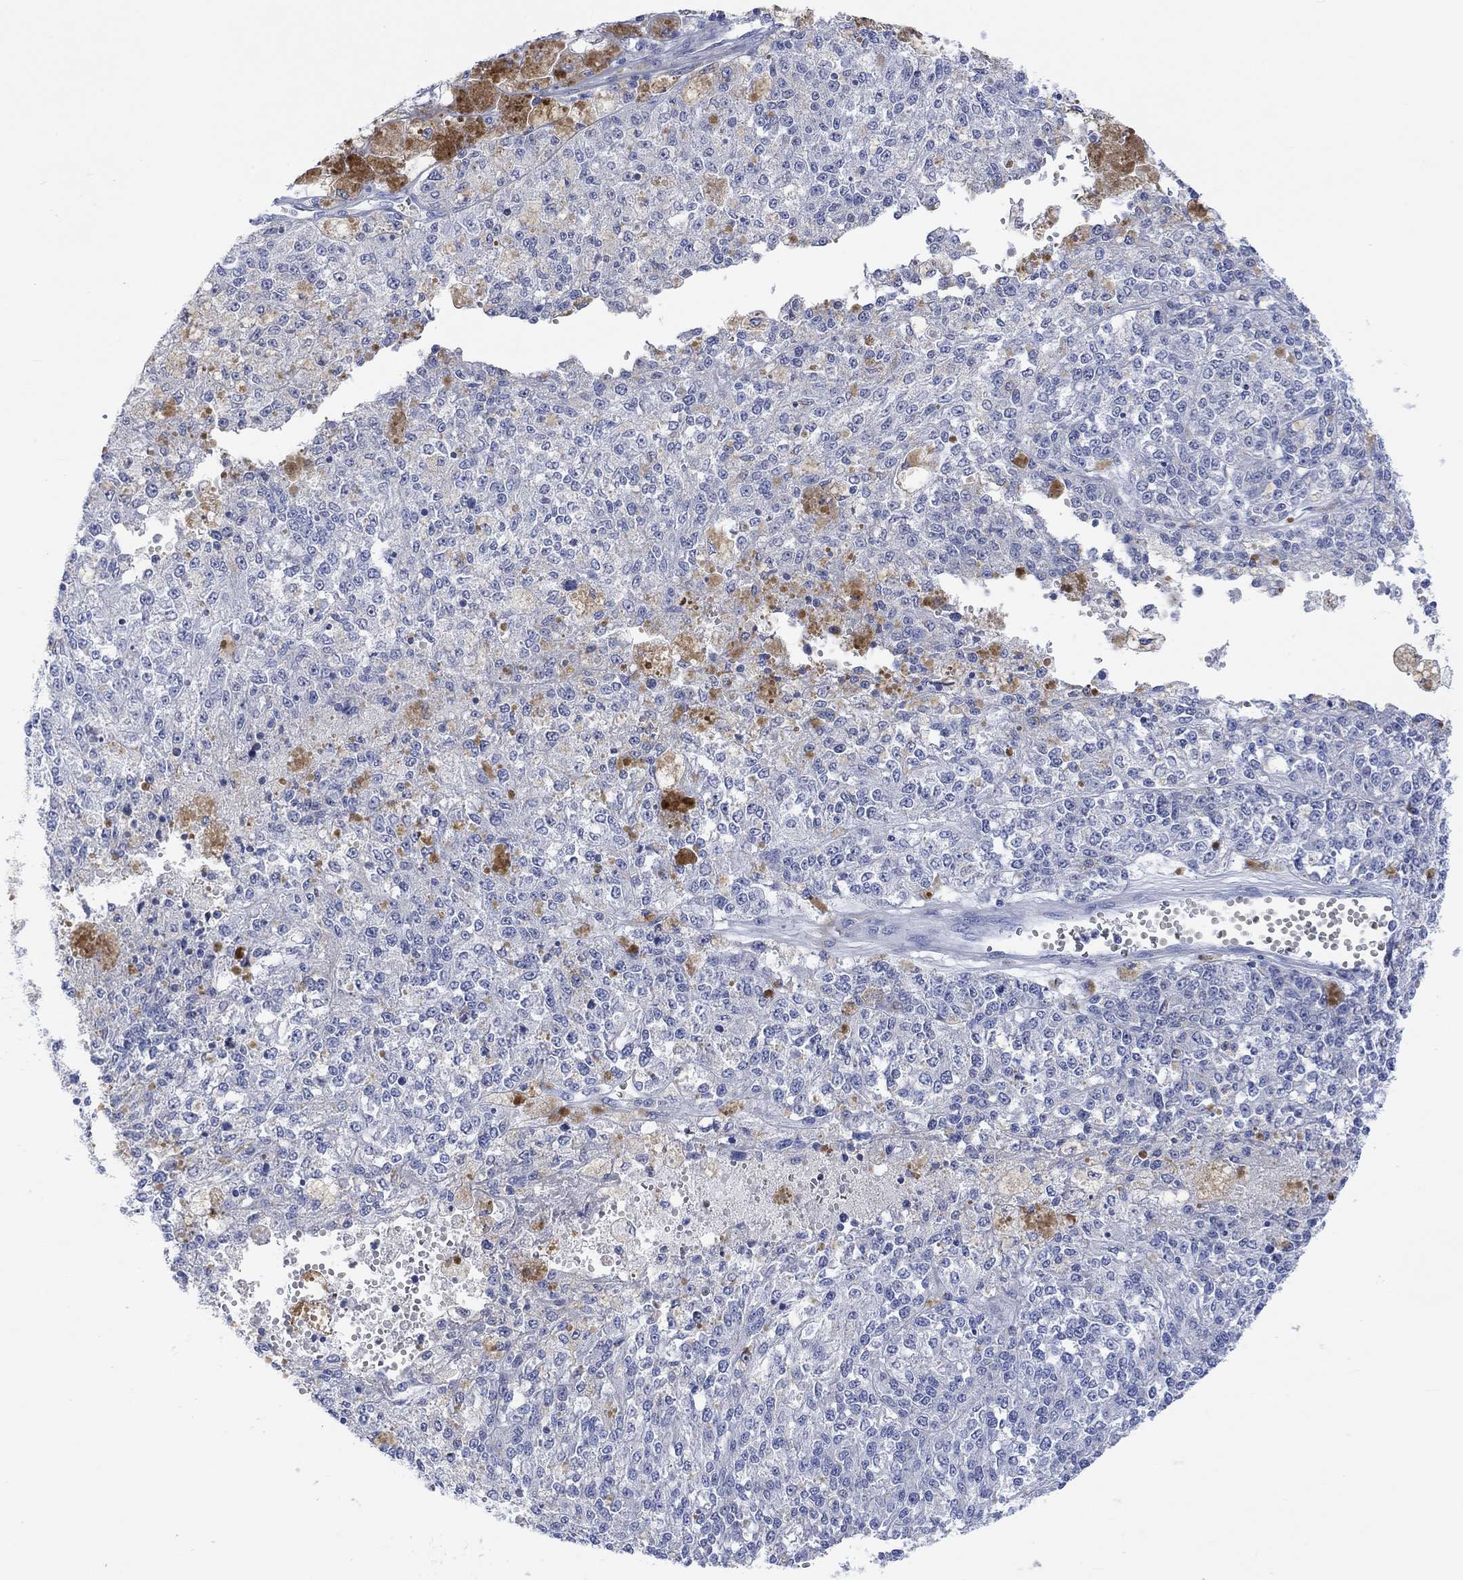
{"staining": {"intensity": "negative", "quantity": "none", "location": "none"}, "tissue": "melanoma", "cell_type": "Tumor cells", "image_type": "cancer", "snomed": [{"axis": "morphology", "description": "Malignant melanoma, Metastatic site"}, {"axis": "topography", "description": "Lymph node"}], "caption": "There is no significant staining in tumor cells of melanoma. The staining was performed using DAB to visualize the protein expression in brown, while the nuclei were stained in blue with hematoxylin (Magnification: 20x).", "gene": "CALCA", "patient": {"sex": "female", "age": 64}}